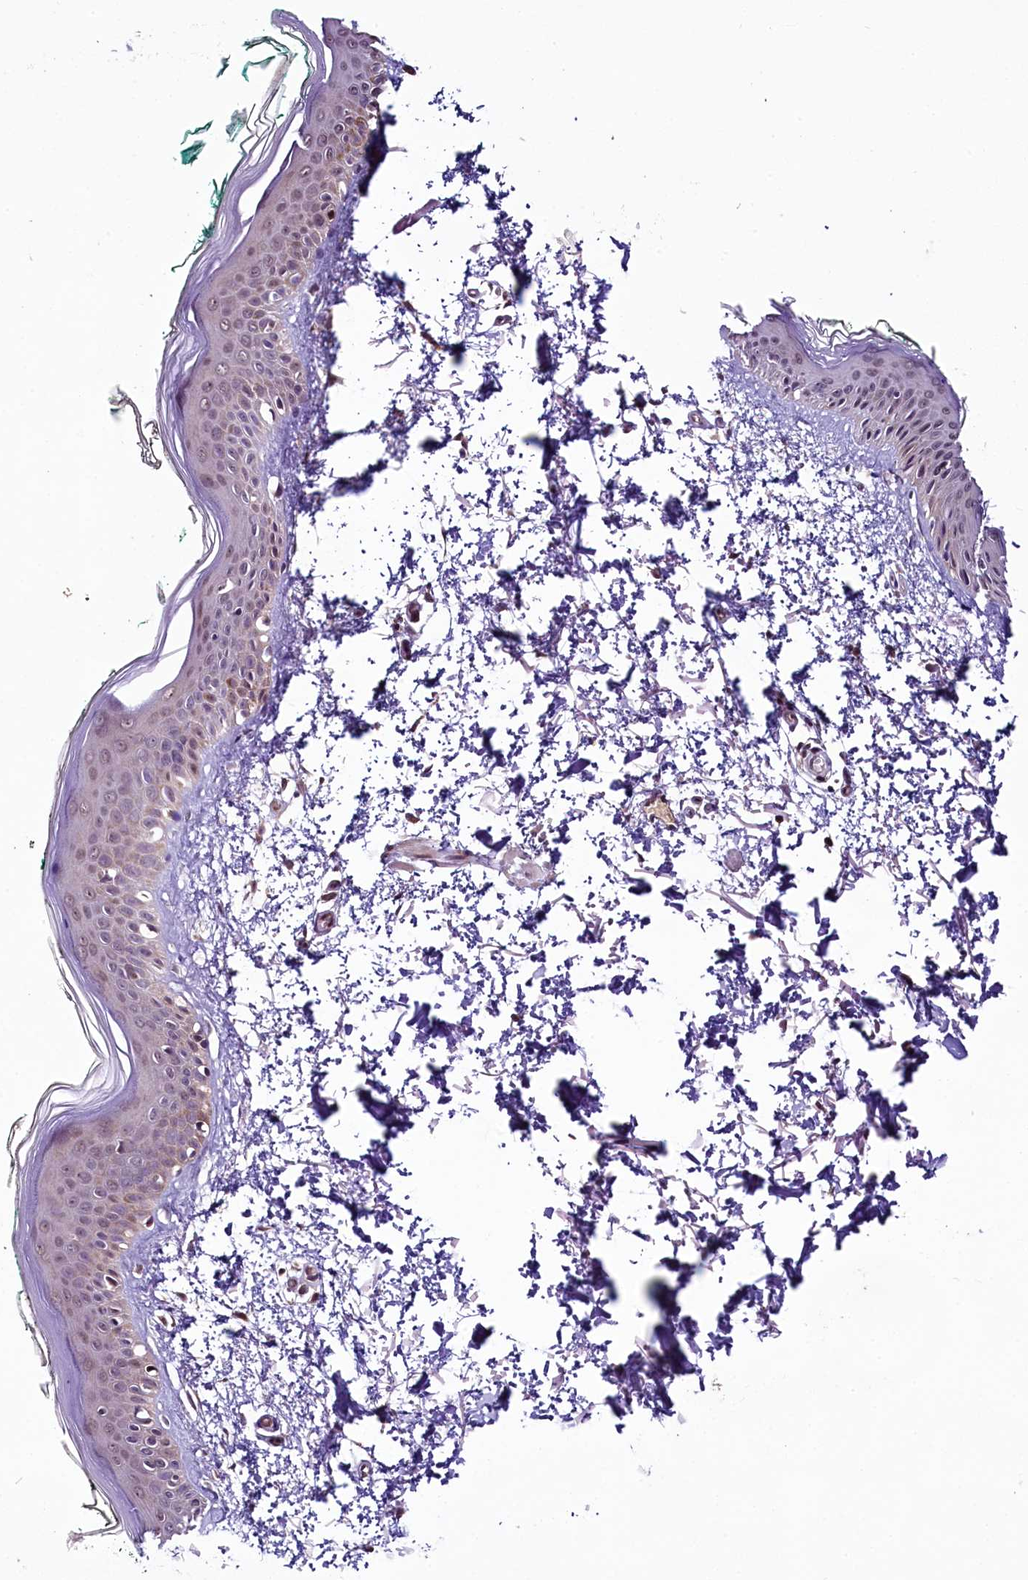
{"staining": {"intensity": "negative", "quantity": "none", "location": "none"}, "tissue": "skin", "cell_type": "Fibroblasts", "image_type": "normal", "snomed": [{"axis": "morphology", "description": "Normal tissue, NOS"}, {"axis": "topography", "description": "Skin"}], "caption": "A high-resolution histopathology image shows IHC staining of unremarkable skin, which shows no significant staining in fibroblasts. (DAB (3,3'-diaminobenzidine) immunohistochemistry, high magnification).", "gene": "RPUSD2", "patient": {"sex": "male", "age": 62}}